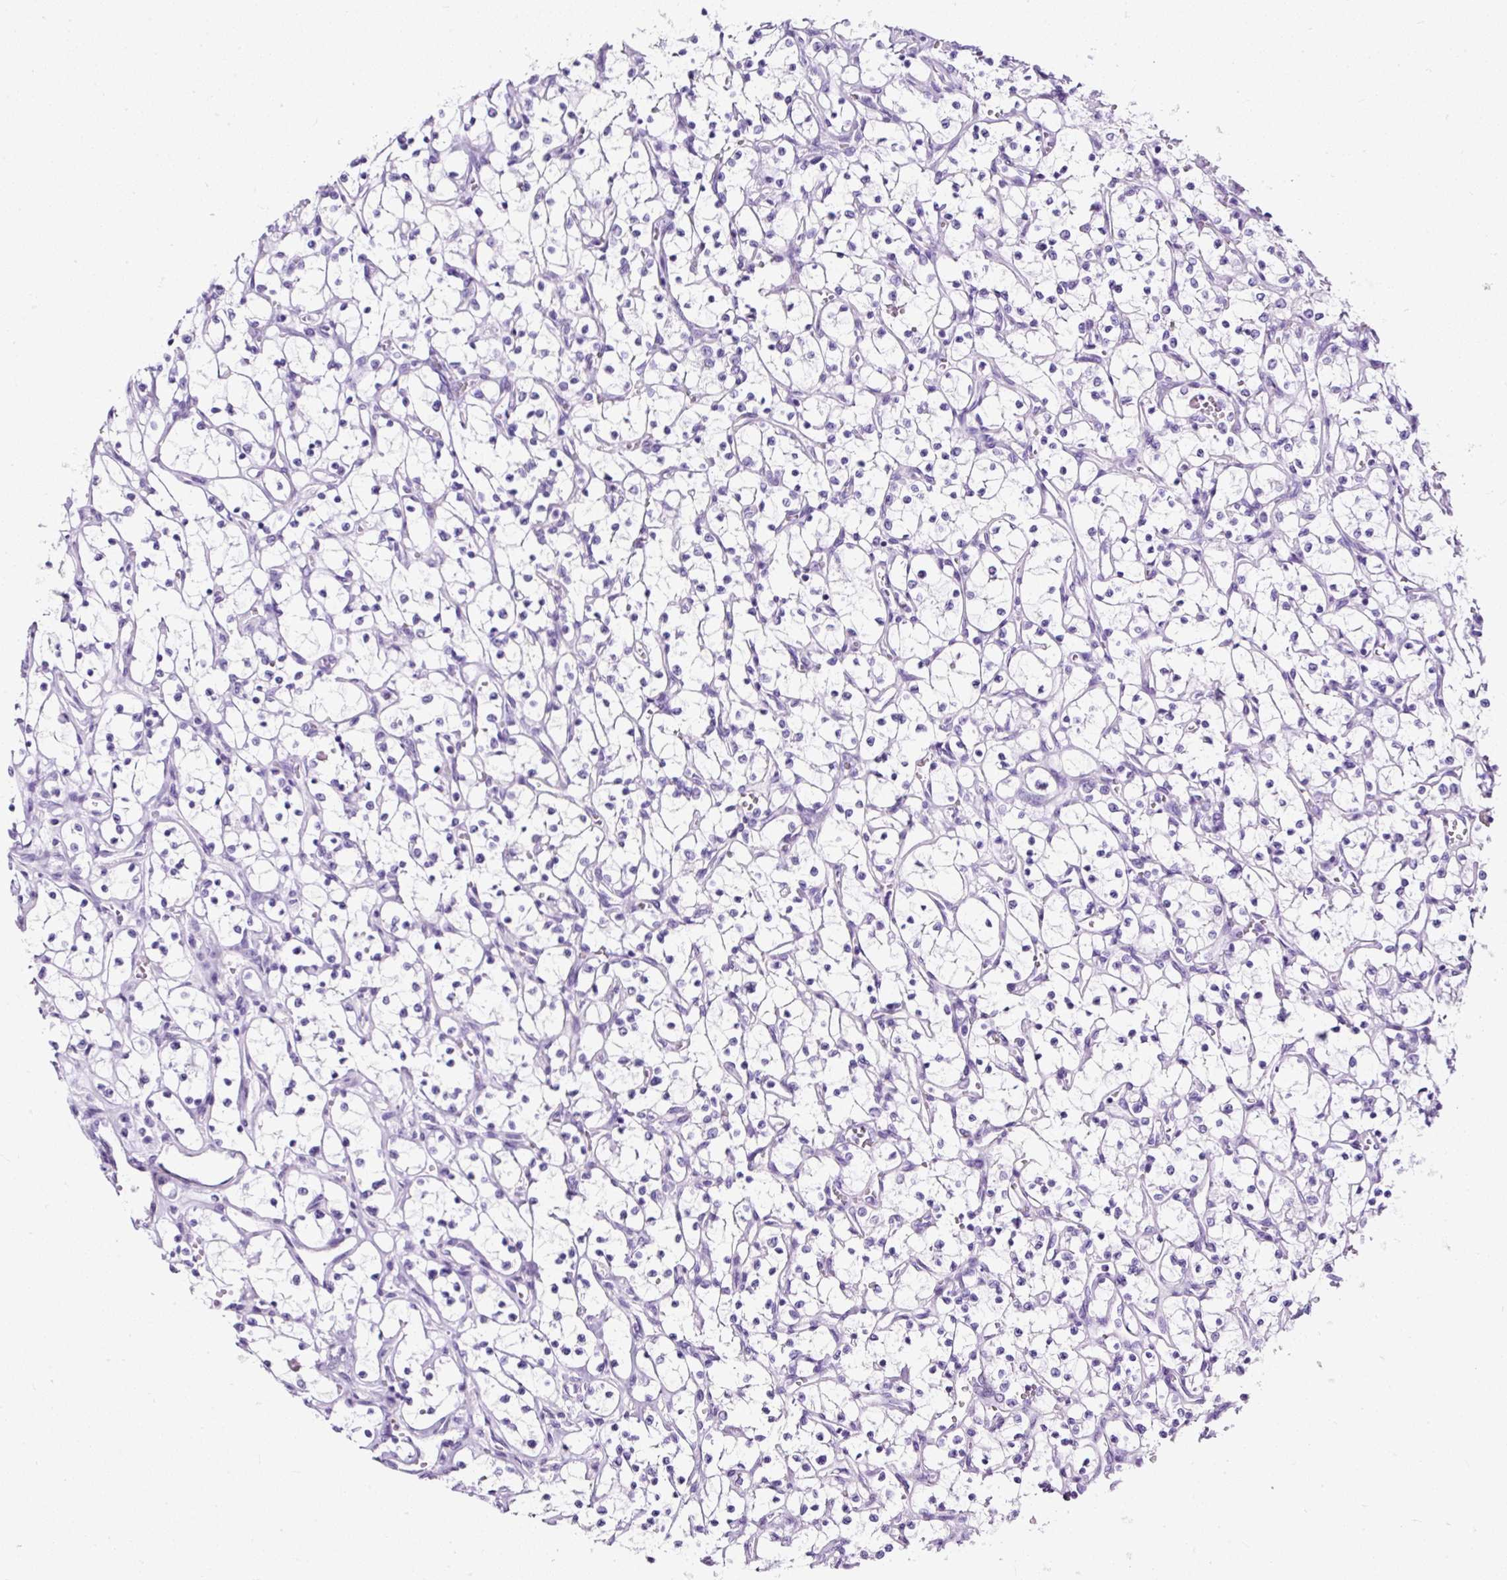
{"staining": {"intensity": "negative", "quantity": "none", "location": "none"}, "tissue": "renal cancer", "cell_type": "Tumor cells", "image_type": "cancer", "snomed": [{"axis": "morphology", "description": "Adenocarcinoma, NOS"}, {"axis": "topography", "description": "Kidney"}], "caption": "Immunohistochemical staining of human renal cancer displays no significant positivity in tumor cells. (Stains: DAB (3,3'-diaminobenzidine) IHC with hematoxylin counter stain, Microscopy: brightfield microscopy at high magnification).", "gene": "NTS", "patient": {"sex": "female", "age": 69}}